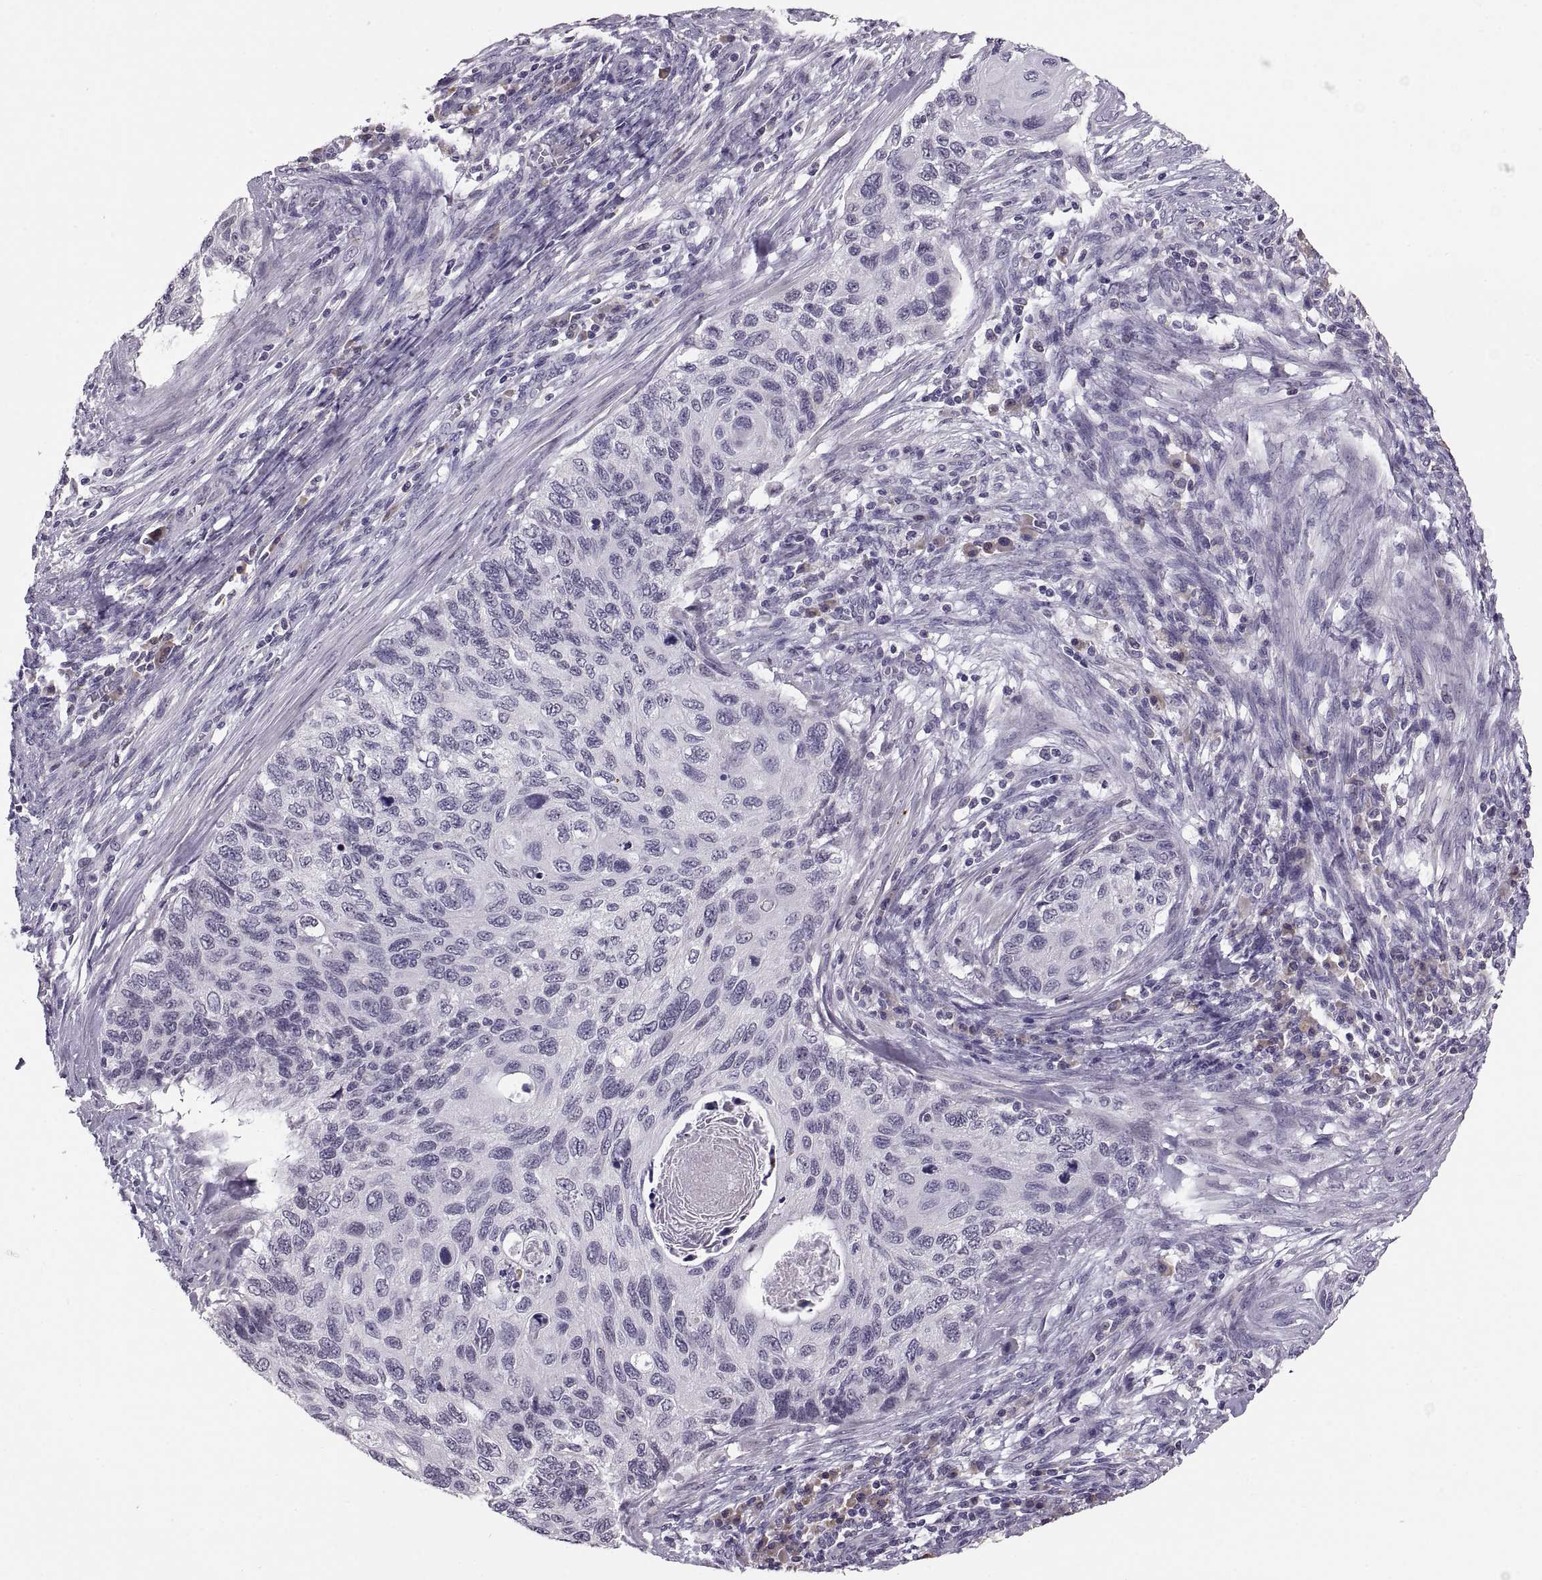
{"staining": {"intensity": "negative", "quantity": "none", "location": "none"}, "tissue": "cervical cancer", "cell_type": "Tumor cells", "image_type": "cancer", "snomed": [{"axis": "morphology", "description": "Squamous cell carcinoma, NOS"}, {"axis": "topography", "description": "Cervix"}], "caption": "There is no significant positivity in tumor cells of squamous cell carcinoma (cervical). (DAB (3,3'-diaminobenzidine) immunohistochemistry (IHC), high magnification).", "gene": "MAGEB18", "patient": {"sex": "female", "age": 70}}